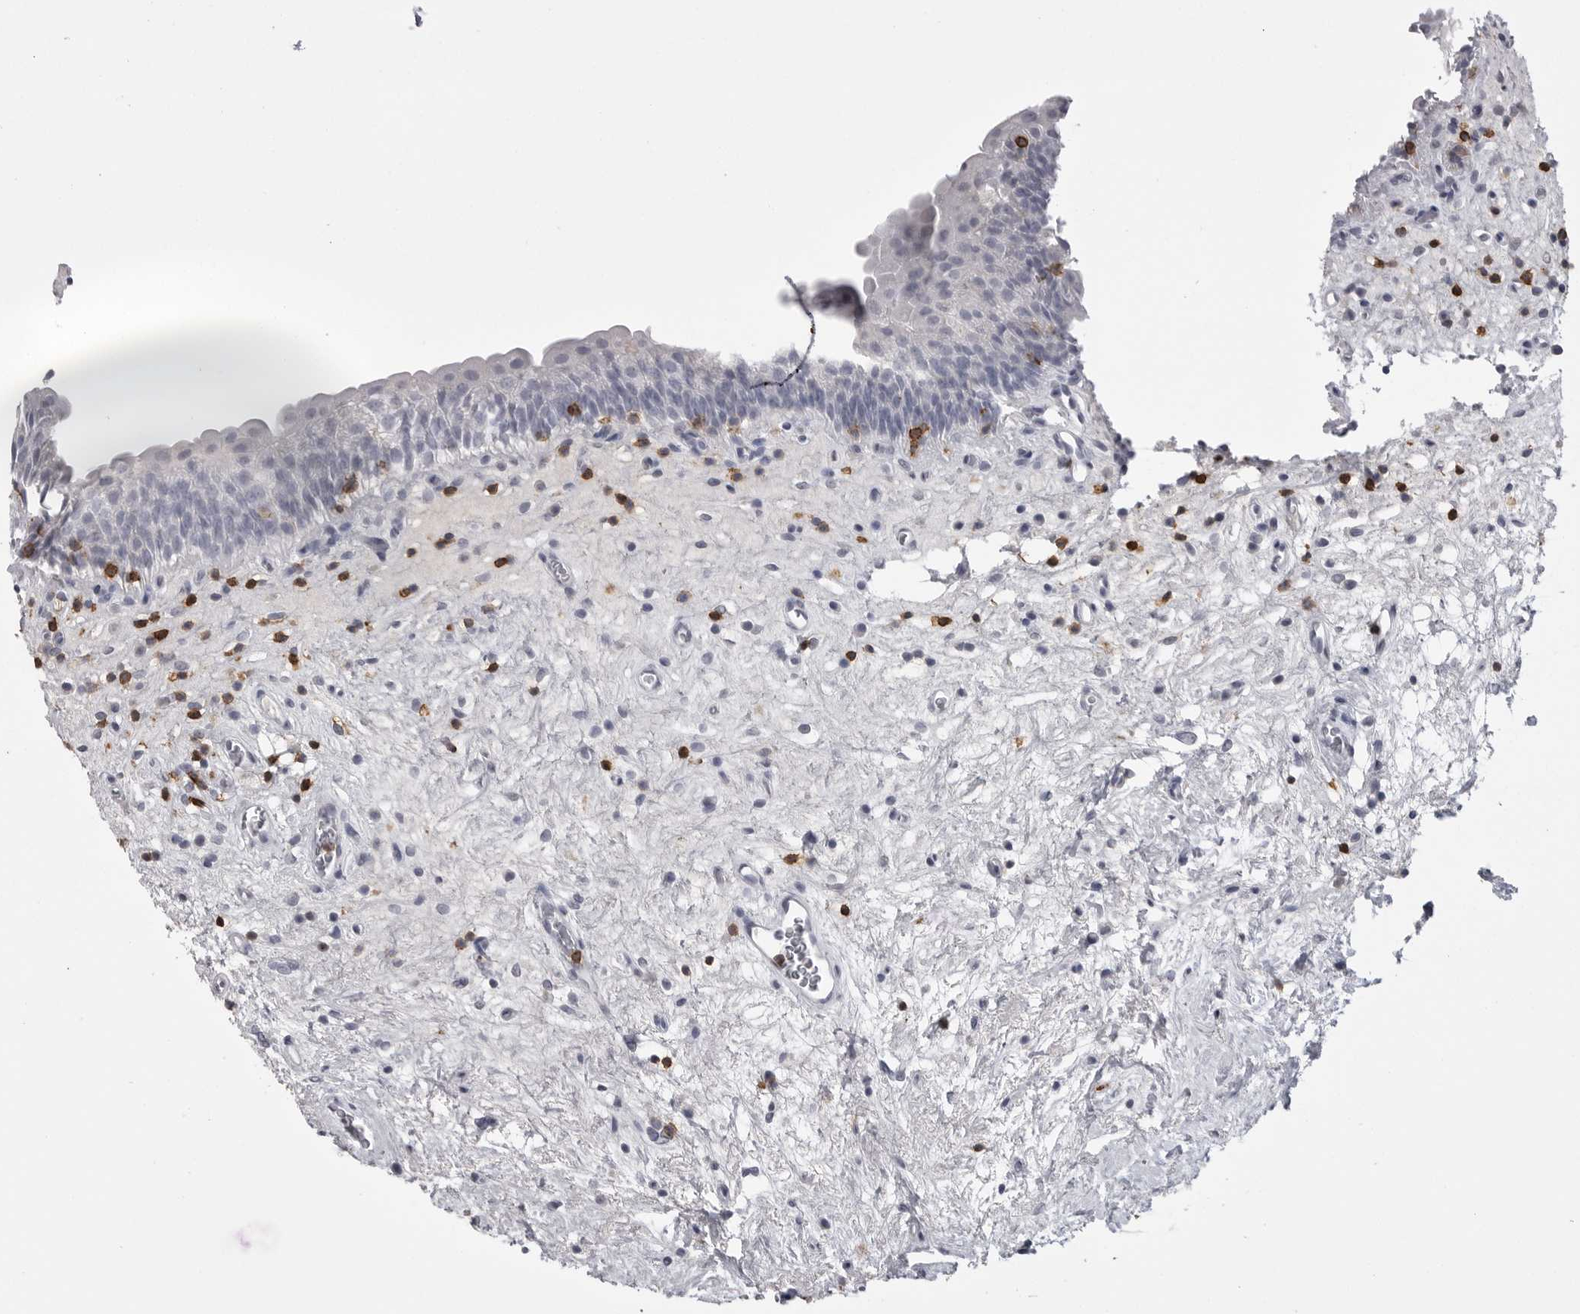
{"staining": {"intensity": "negative", "quantity": "none", "location": "none"}, "tissue": "urinary bladder", "cell_type": "Urothelial cells", "image_type": "normal", "snomed": [{"axis": "morphology", "description": "Normal tissue, NOS"}, {"axis": "topography", "description": "Urinary bladder"}], "caption": "An immunohistochemistry micrograph of benign urinary bladder is shown. There is no staining in urothelial cells of urinary bladder.", "gene": "ITGAL", "patient": {"sex": "male", "age": 83}}